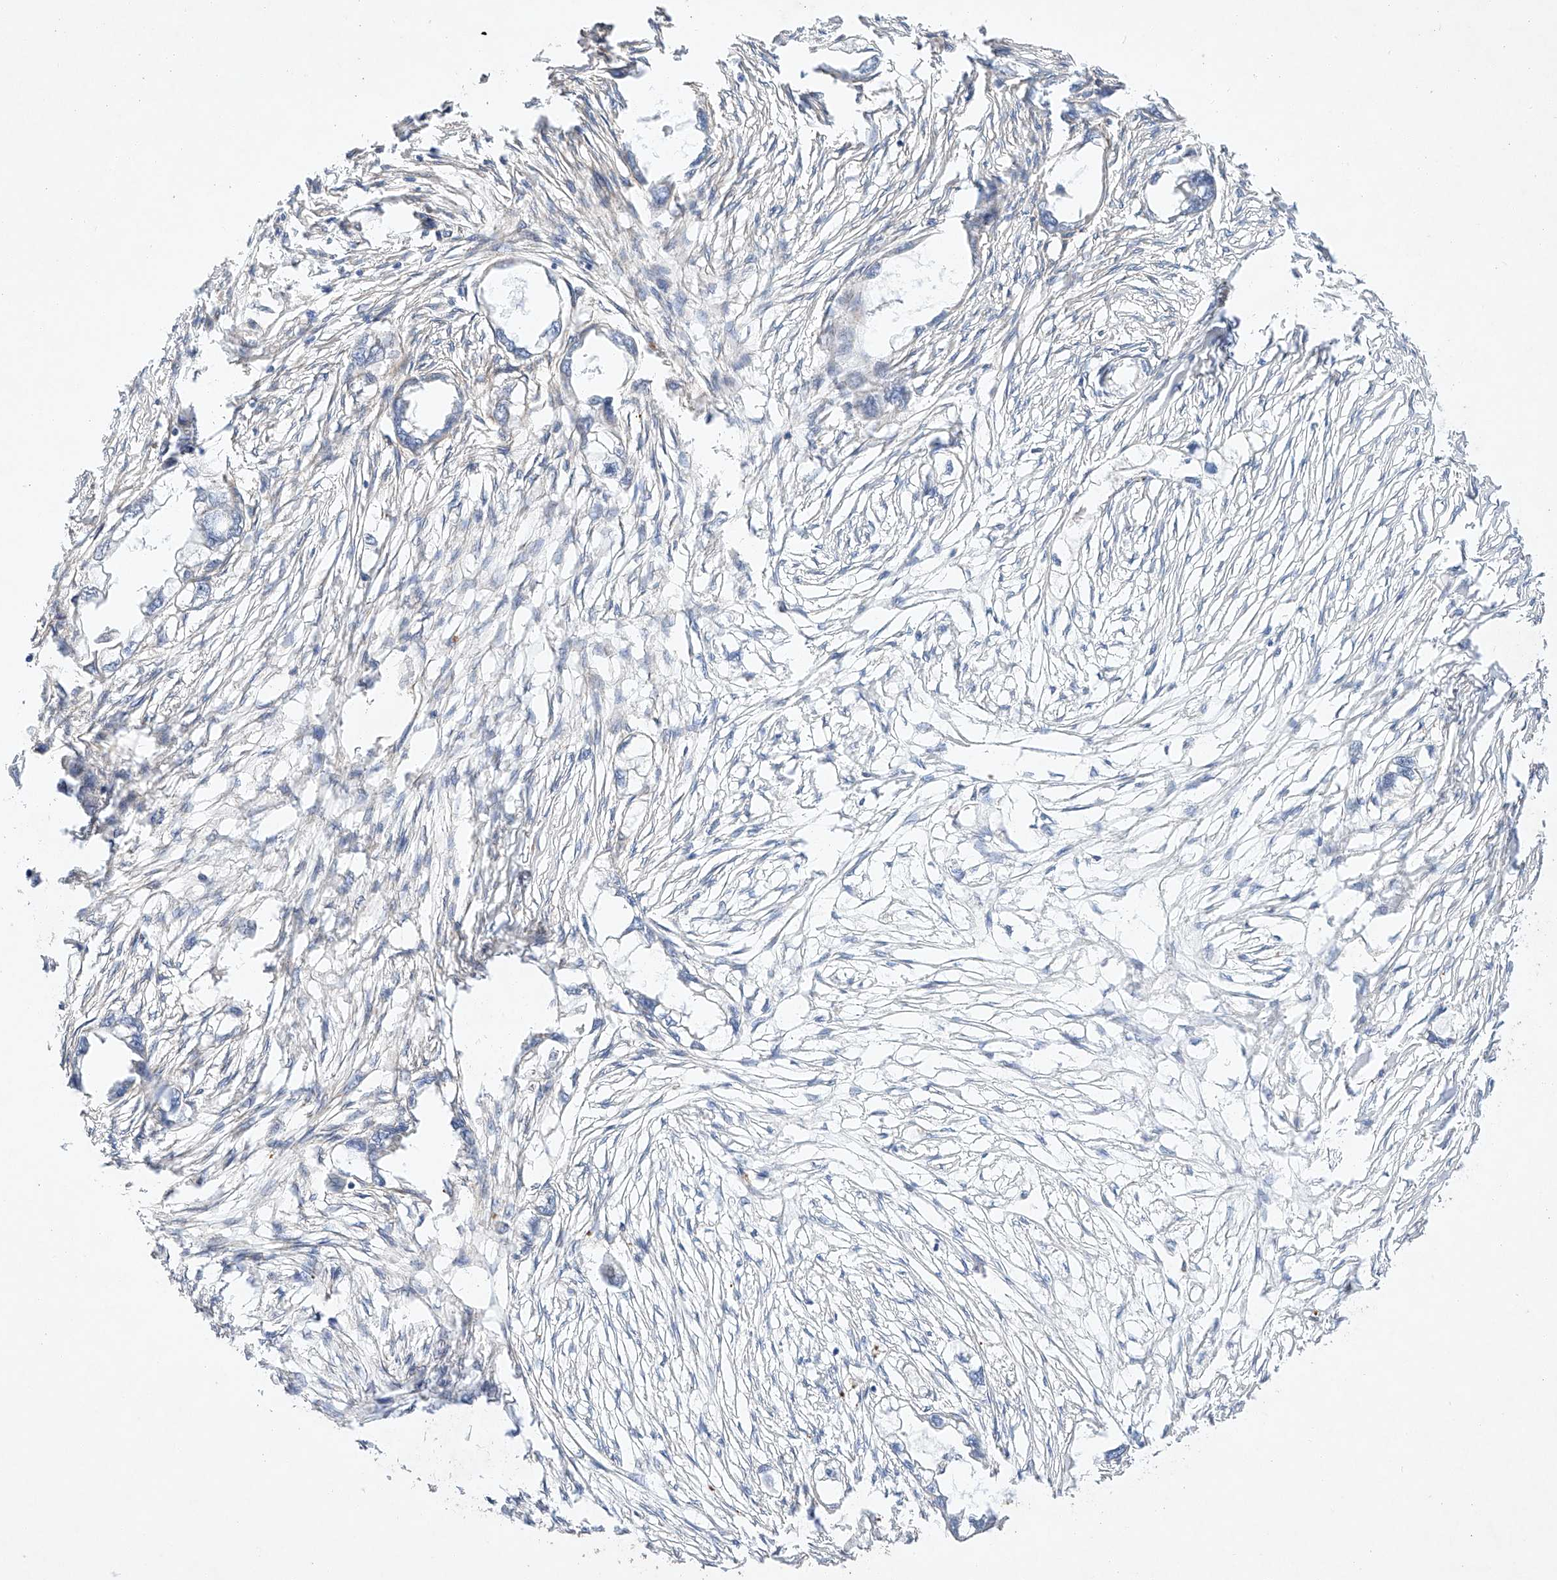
{"staining": {"intensity": "negative", "quantity": "none", "location": "none"}, "tissue": "endometrial cancer", "cell_type": "Tumor cells", "image_type": "cancer", "snomed": [{"axis": "morphology", "description": "Adenocarcinoma, NOS"}, {"axis": "morphology", "description": "Adenocarcinoma, metastatic, NOS"}, {"axis": "topography", "description": "Adipose tissue"}, {"axis": "topography", "description": "Endometrium"}], "caption": "Tumor cells show no significant expression in metastatic adenocarcinoma (endometrial). (DAB IHC visualized using brightfield microscopy, high magnification).", "gene": "RAB23", "patient": {"sex": "female", "age": 67}}